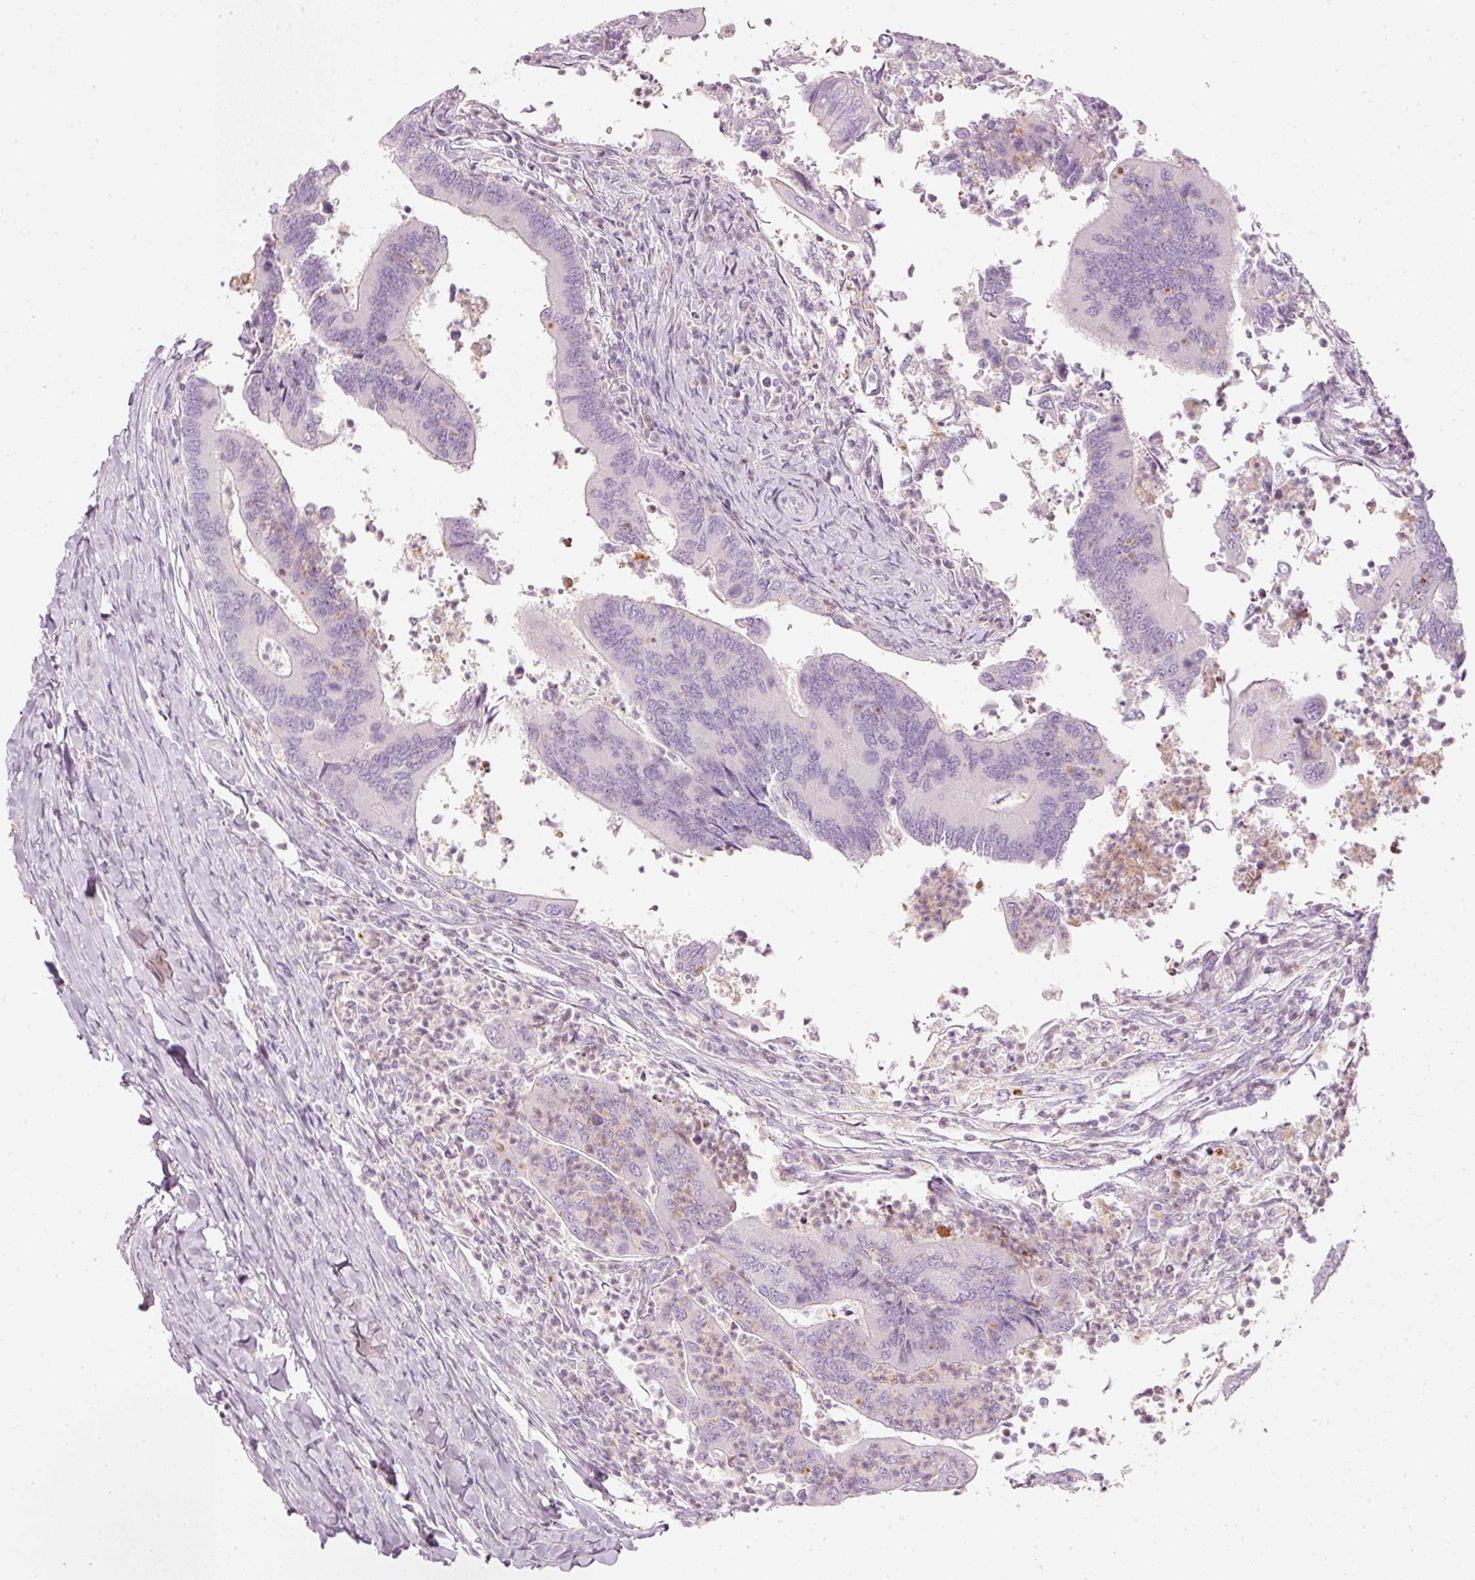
{"staining": {"intensity": "negative", "quantity": "none", "location": "none"}, "tissue": "colorectal cancer", "cell_type": "Tumor cells", "image_type": "cancer", "snomed": [{"axis": "morphology", "description": "Adenocarcinoma, NOS"}, {"axis": "topography", "description": "Colon"}], "caption": "IHC micrograph of human colorectal adenocarcinoma stained for a protein (brown), which demonstrates no staining in tumor cells.", "gene": "LECT2", "patient": {"sex": "female", "age": 67}}